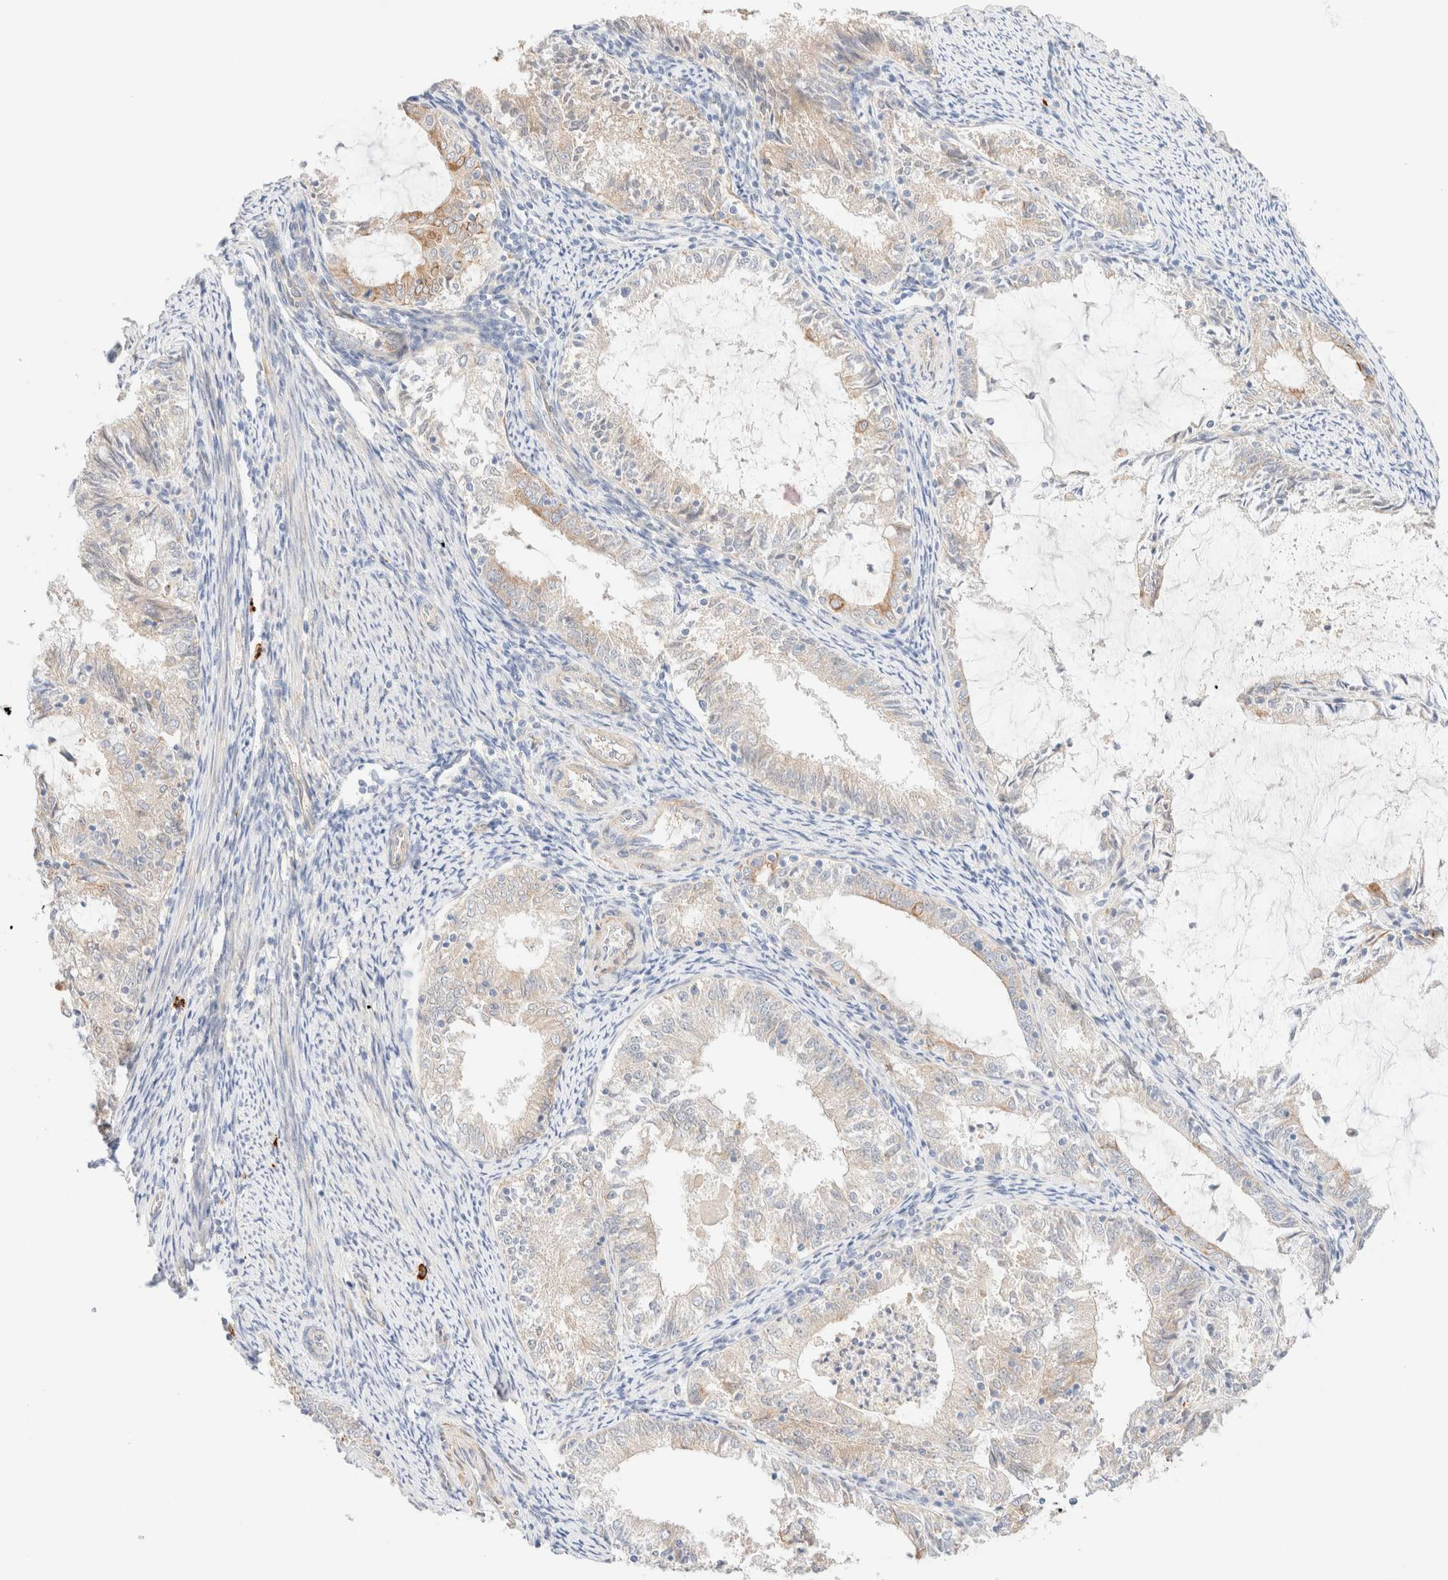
{"staining": {"intensity": "weak", "quantity": "<25%", "location": "cytoplasmic/membranous"}, "tissue": "endometrial cancer", "cell_type": "Tumor cells", "image_type": "cancer", "snomed": [{"axis": "morphology", "description": "Adenocarcinoma, NOS"}, {"axis": "topography", "description": "Endometrium"}], "caption": "A photomicrograph of human endometrial cancer (adenocarcinoma) is negative for staining in tumor cells. (DAB immunohistochemistry visualized using brightfield microscopy, high magnification).", "gene": "NIBAN2", "patient": {"sex": "female", "age": 57}}